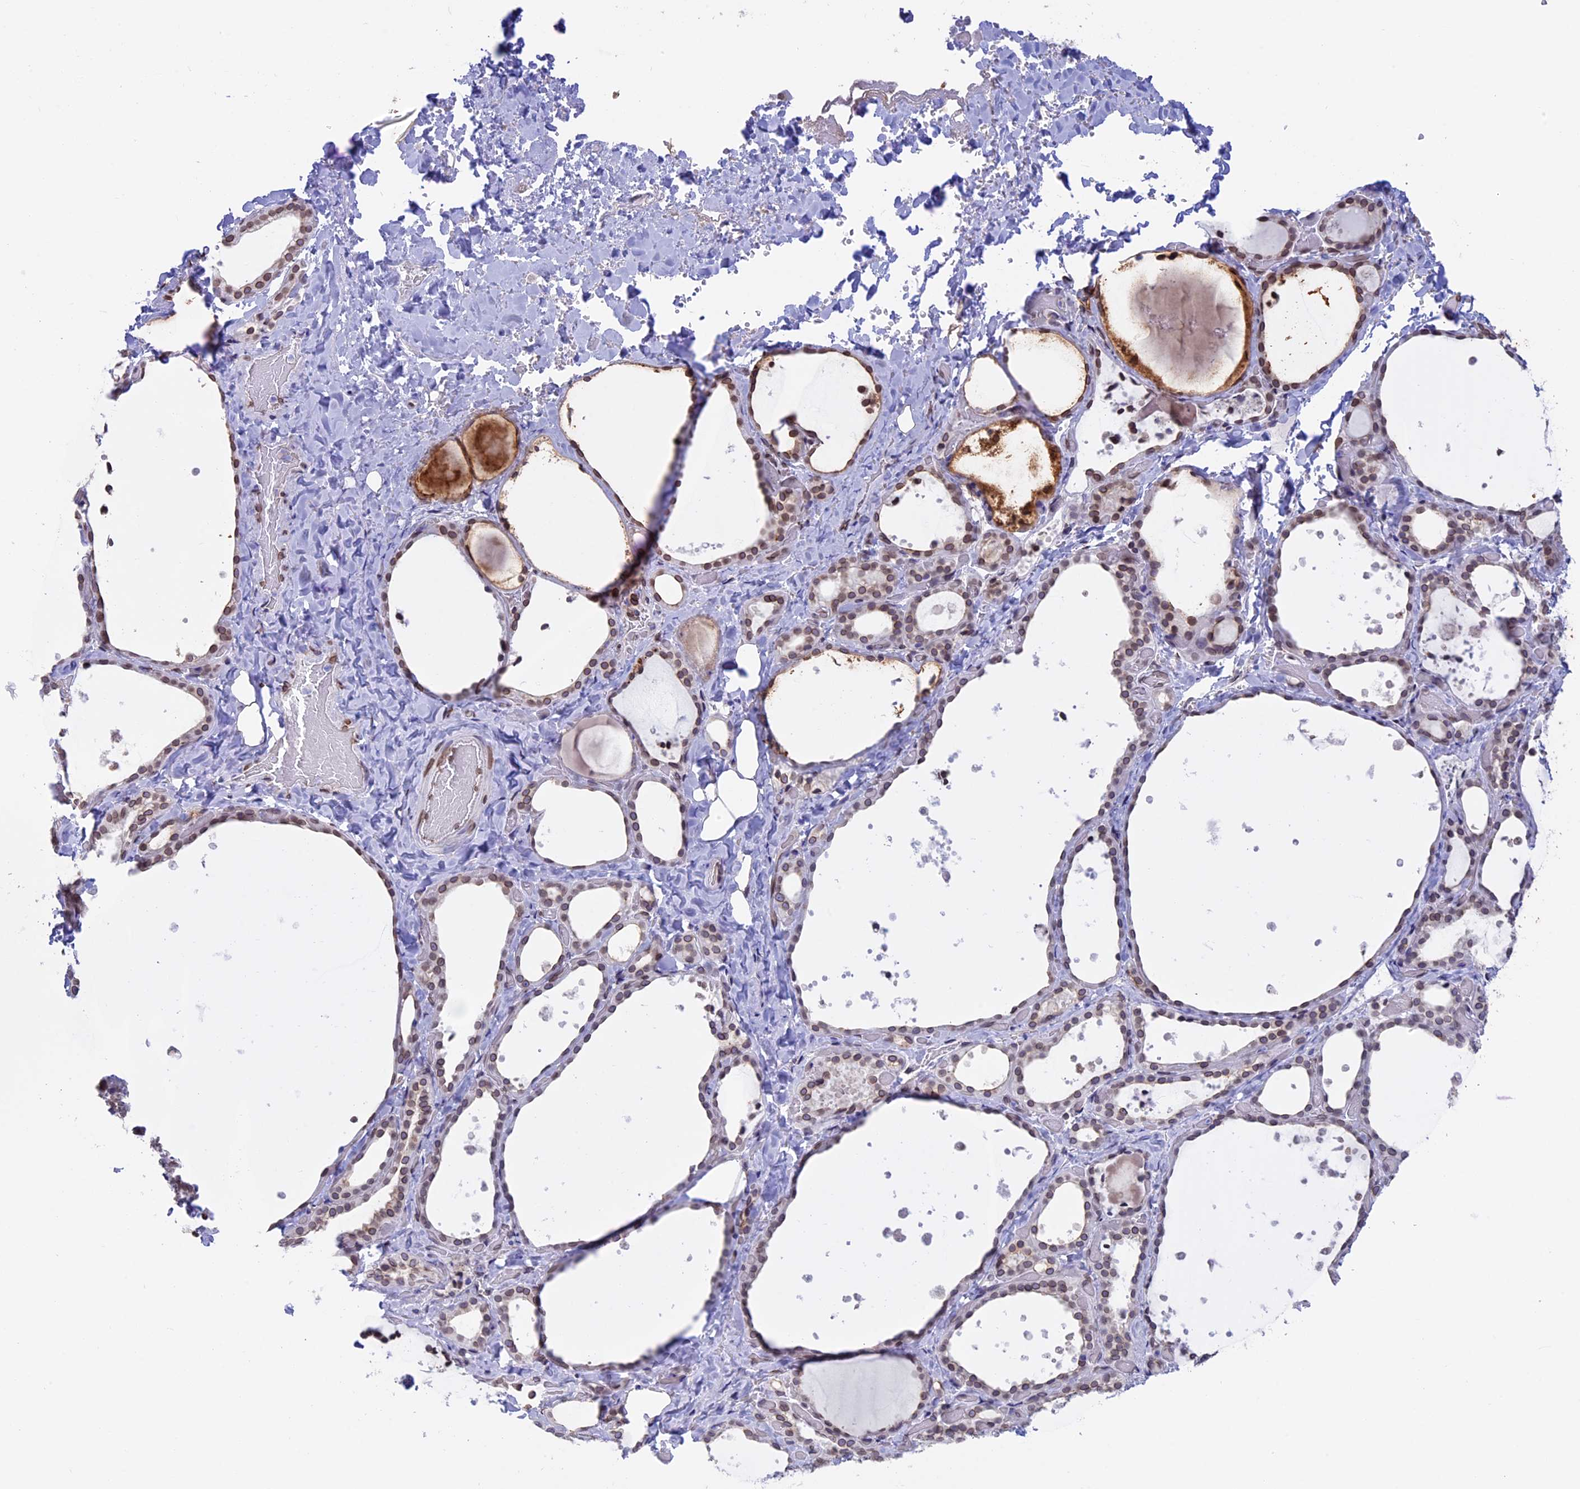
{"staining": {"intensity": "weak", "quantity": ">75%", "location": "cytoplasmic/membranous,nuclear"}, "tissue": "thyroid gland", "cell_type": "Glandular cells", "image_type": "normal", "snomed": [{"axis": "morphology", "description": "Normal tissue, NOS"}, {"axis": "topography", "description": "Thyroid gland"}], "caption": "The immunohistochemical stain highlights weak cytoplasmic/membranous,nuclear expression in glandular cells of unremarkable thyroid gland. Nuclei are stained in blue.", "gene": "TMPRSS7", "patient": {"sex": "female", "age": 44}}